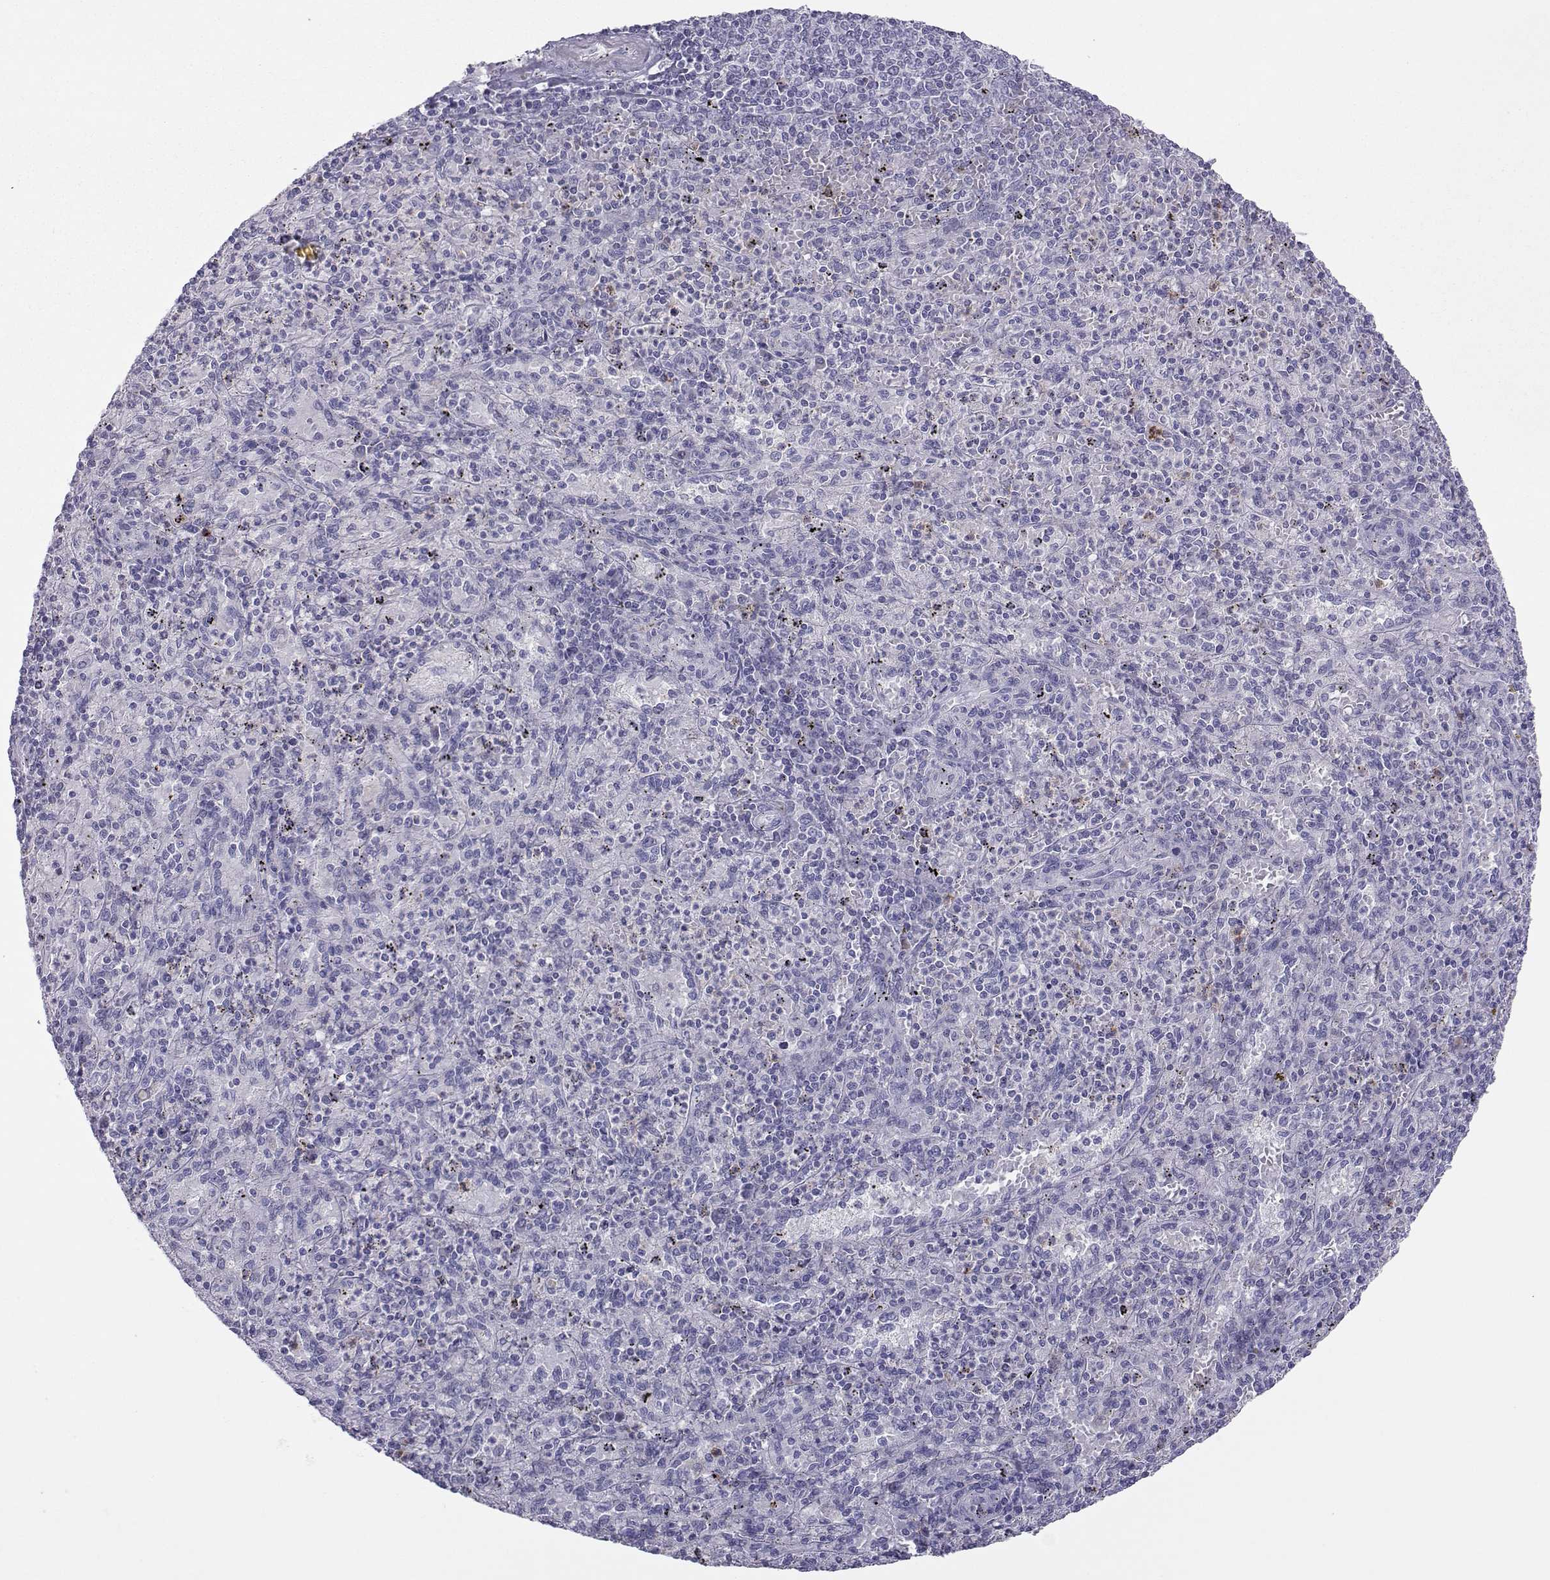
{"staining": {"intensity": "negative", "quantity": "none", "location": "none"}, "tissue": "spleen", "cell_type": "Cells in red pulp", "image_type": "normal", "snomed": [{"axis": "morphology", "description": "Normal tissue, NOS"}, {"axis": "topography", "description": "Spleen"}], "caption": "Histopathology image shows no significant protein staining in cells in red pulp of unremarkable spleen. Nuclei are stained in blue.", "gene": "TRPM7", "patient": {"sex": "male", "age": 60}}